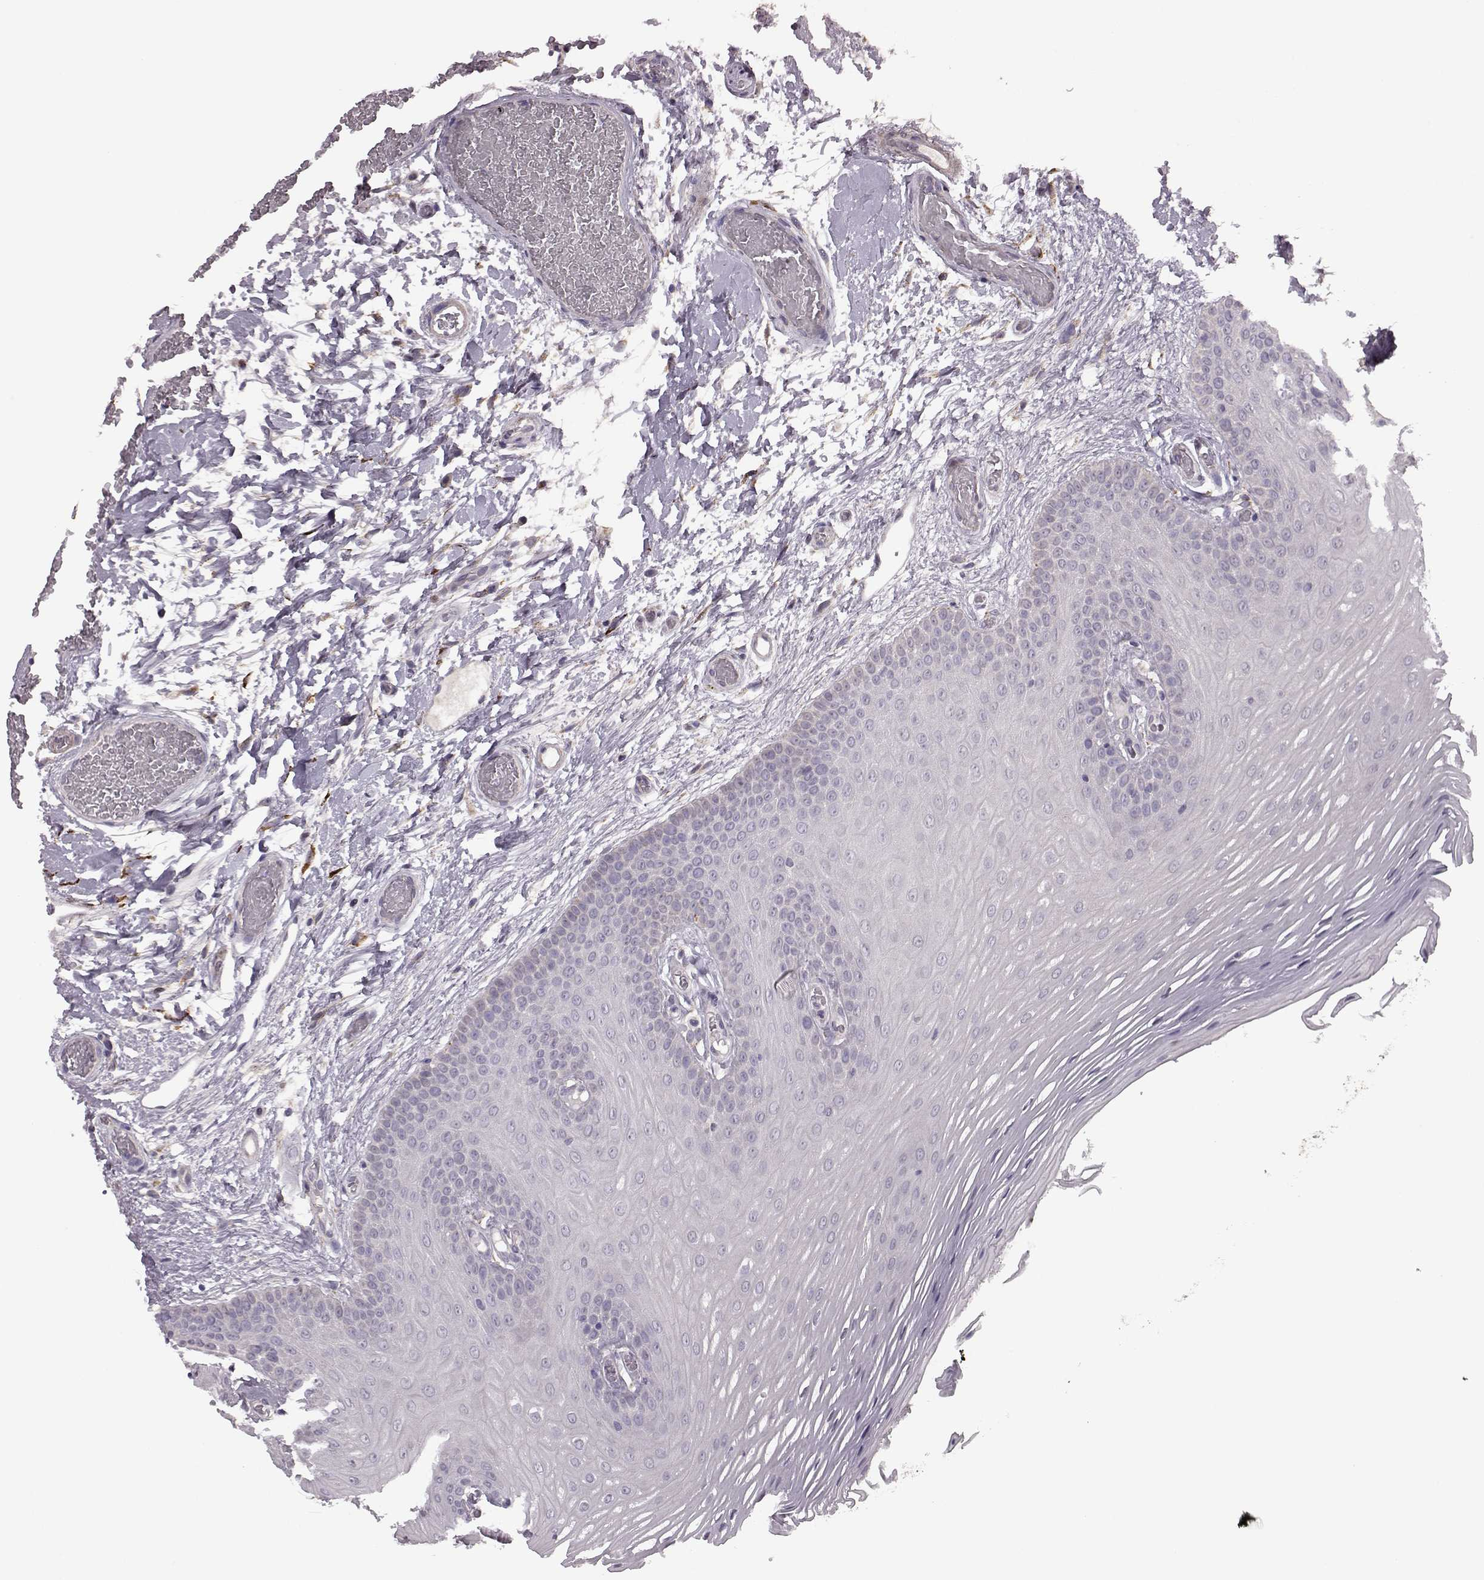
{"staining": {"intensity": "negative", "quantity": "none", "location": "none"}, "tissue": "oral mucosa", "cell_type": "Squamous epithelial cells", "image_type": "normal", "snomed": [{"axis": "morphology", "description": "Normal tissue, NOS"}, {"axis": "morphology", "description": "Squamous cell carcinoma, NOS"}, {"axis": "topography", "description": "Oral tissue"}, {"axis": "topography", "description": "Head-Neck"}], "caption": "Immunohistochemistry photomicrograph of unremarkable oral mucosa stained for a protein (brown), which reveals no positivity in squamous epithelial cells.", "gene": "PUDP", "patient": {"sex": "male", "age": 78}}